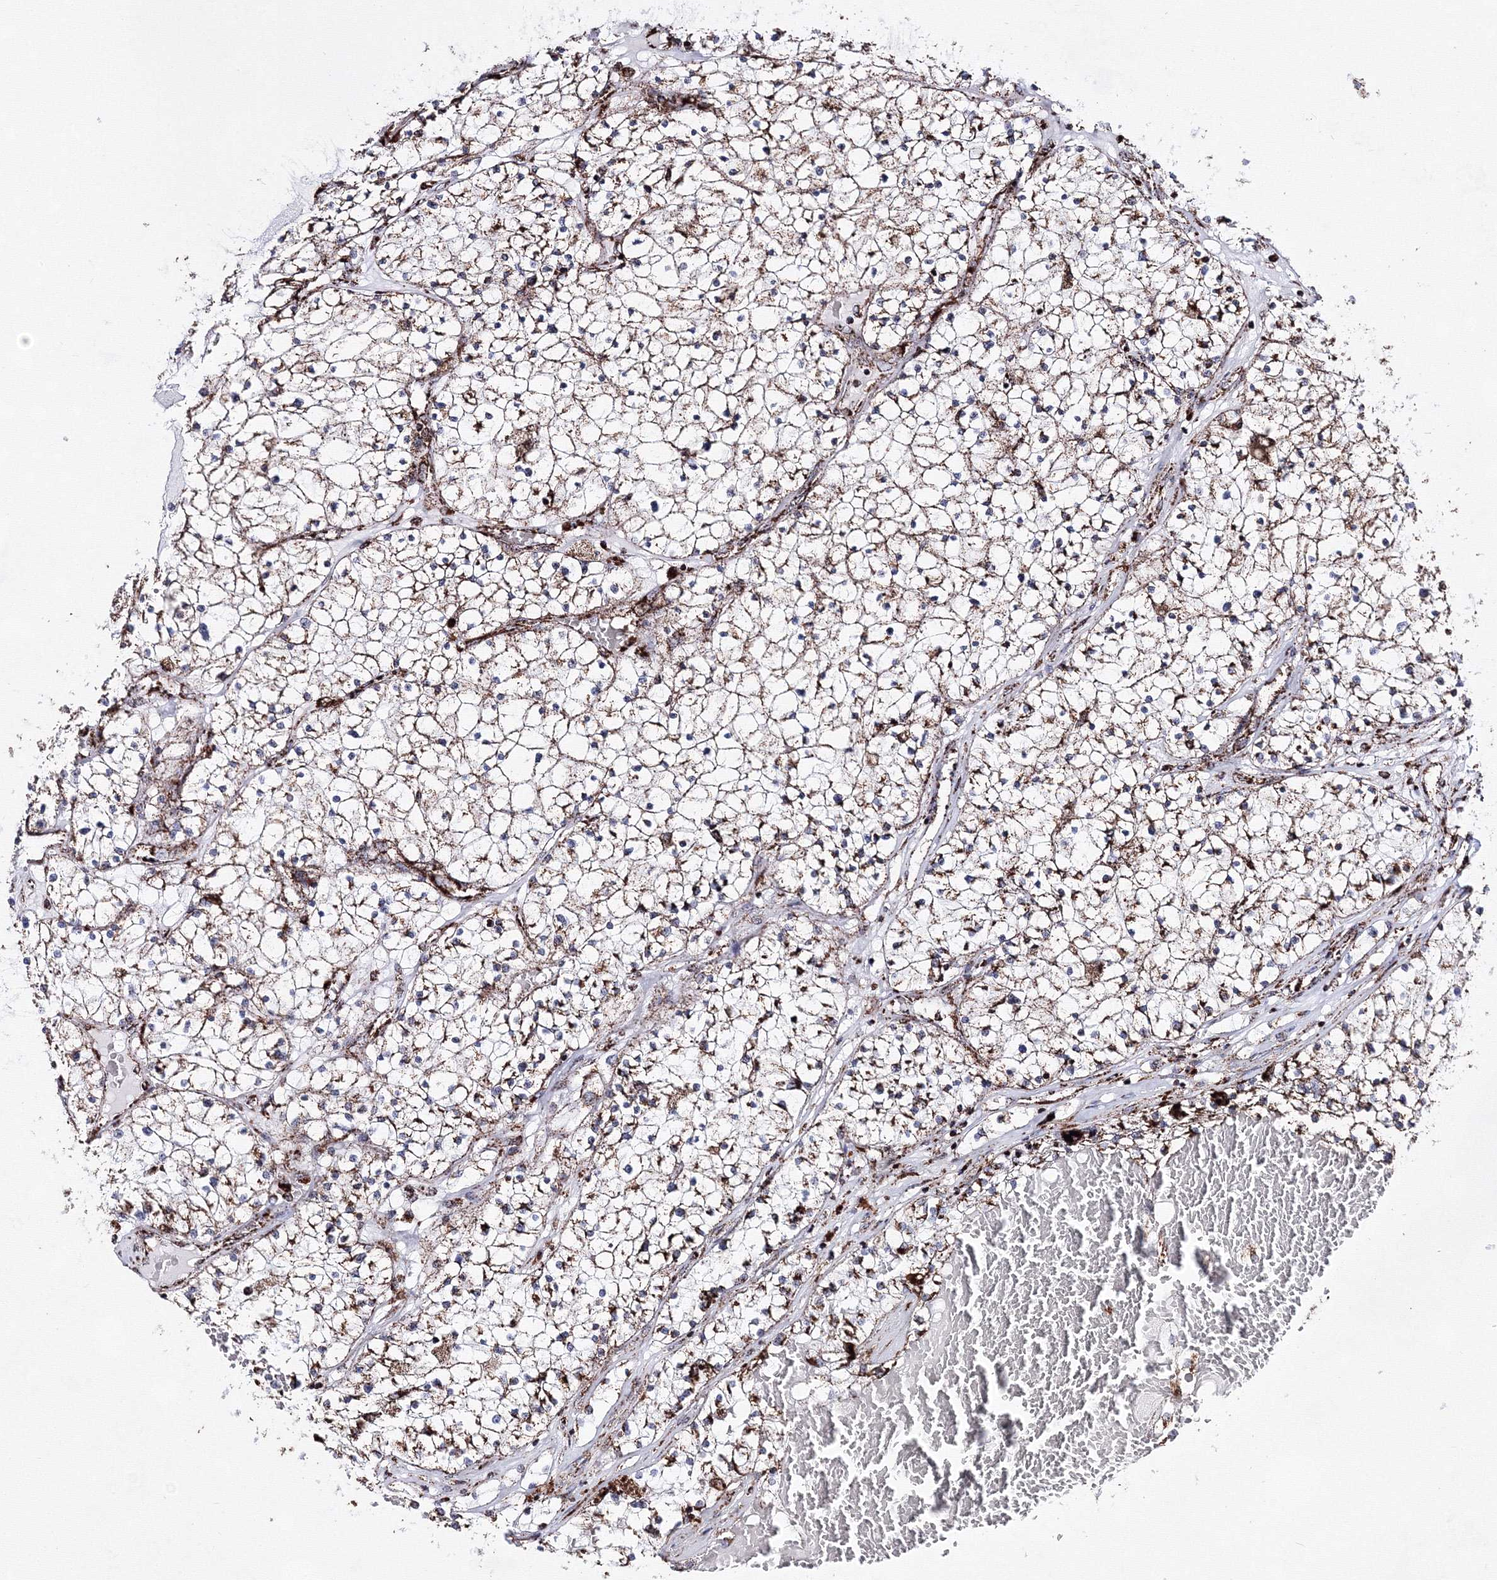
{"staining": {"intensity": "moderate", "quantity": ">75%", "location": "cytoplasmic/membranous"}, "tissue": "renal cancer", "cell_type": "Tumor cells", "image_type": "cancer", "snomed": [{"axis": "morphology", "description": "Normal tissue, NOS"}, {"axis": "morphology", "description": "Adenocarcinoma, NOS"}, {"axis": "topography", "description": "Kidney"}], "caption": "The immunohistochemical stain highlights moderate cytoplasmic/membranous positivity in tumor cells of renal cancer tissue.", "gene": "HADHB", "patient": {"sex": "male", "age": 68}}